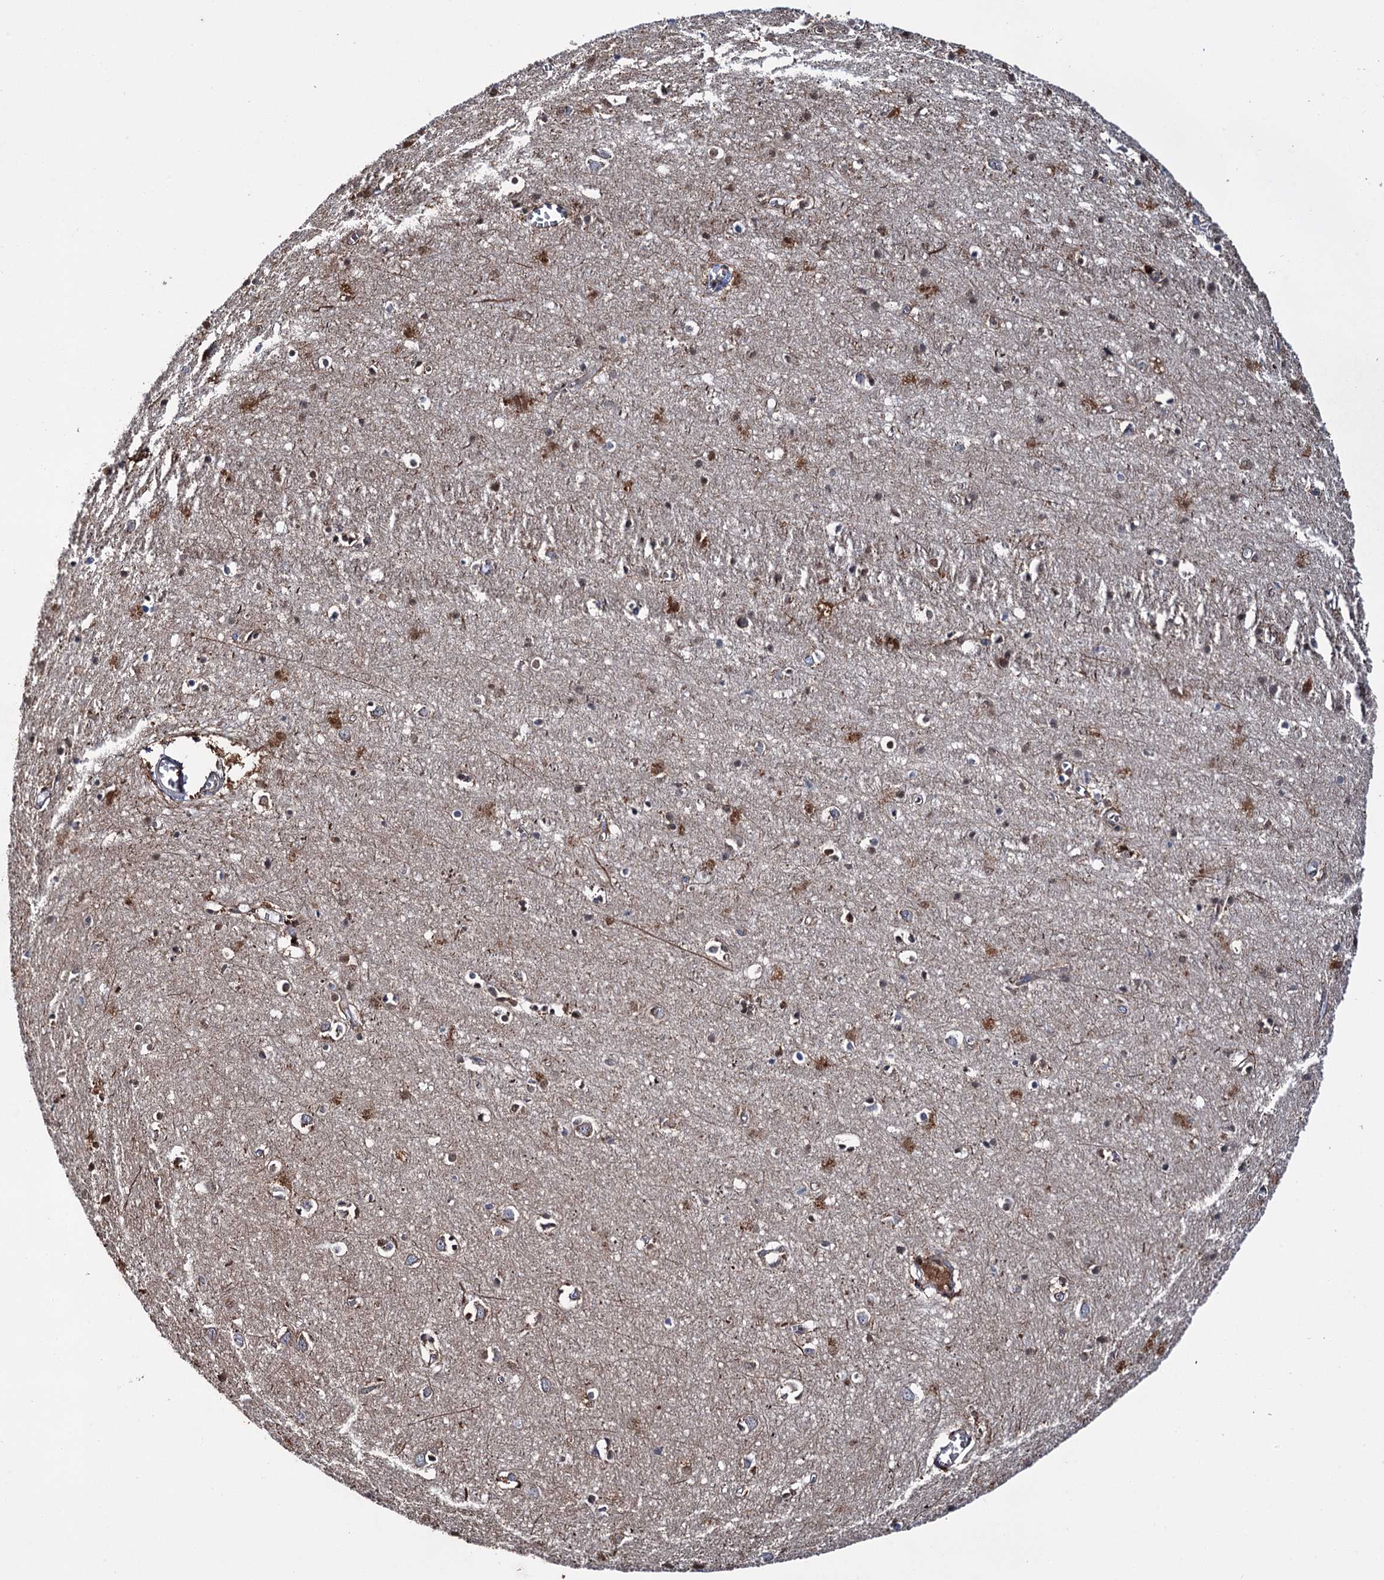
{"staining": {"intensity": "weak", "quantity": "25%-75%", "location": "cytoplasmic/membranous"}, "tissue": "cerebral cortex", "cell_type": "Endothelial cells", "image_type": "normal", "snomed": [{"axis": "morphology", "description": "Normal tissue, NOS"}, {"axis": "topography", "description": "Cerebral cortex"}], "caption": "This histopathology image shows immunohistochemistry staining of normal human cerebral cortex, with low weak cytoplasmic/membranous expression in about 25%-75% of endothelial cells.", "gene": "PTPN3", "patient": {"sex": "female", "age": 64}}